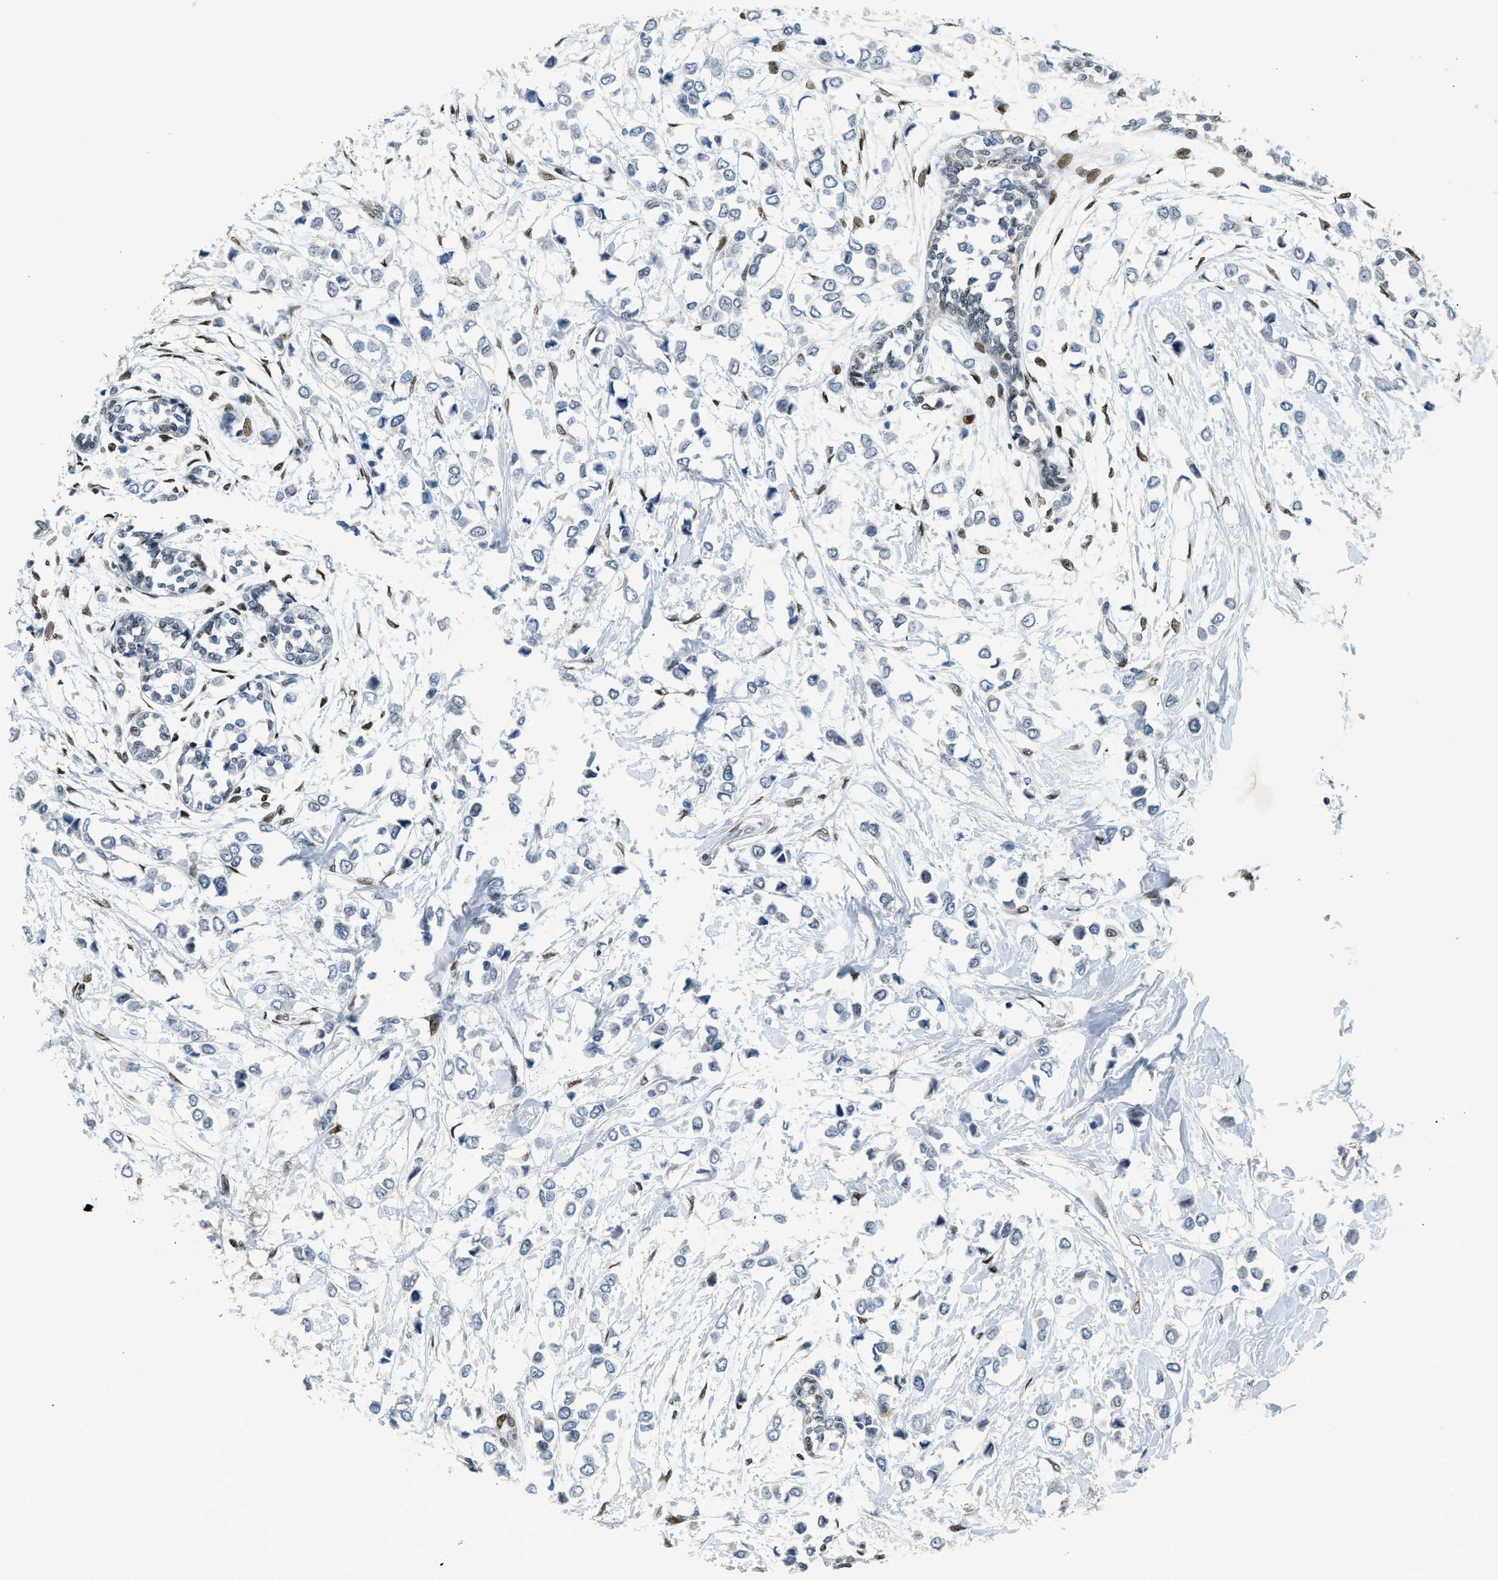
{"staining": {"intensity": "negative", "quantity": "none", "location": "none"}, "tissue": "breast cancer", "cell_type": "Tumor cells", "image_type": "cancer", "snomed": [{"axis": "morphology", "description": "Lobular carcinoma"}, {"axis": "topography", "description": "Breast"}], "caption": "Breast lobular carcinoma stained for a protein using immunohistochemistry (IHC) reveals no staining tumor cells.", "gene": "ZBTB20", "patient": {"sex": "female", "age": 51}}